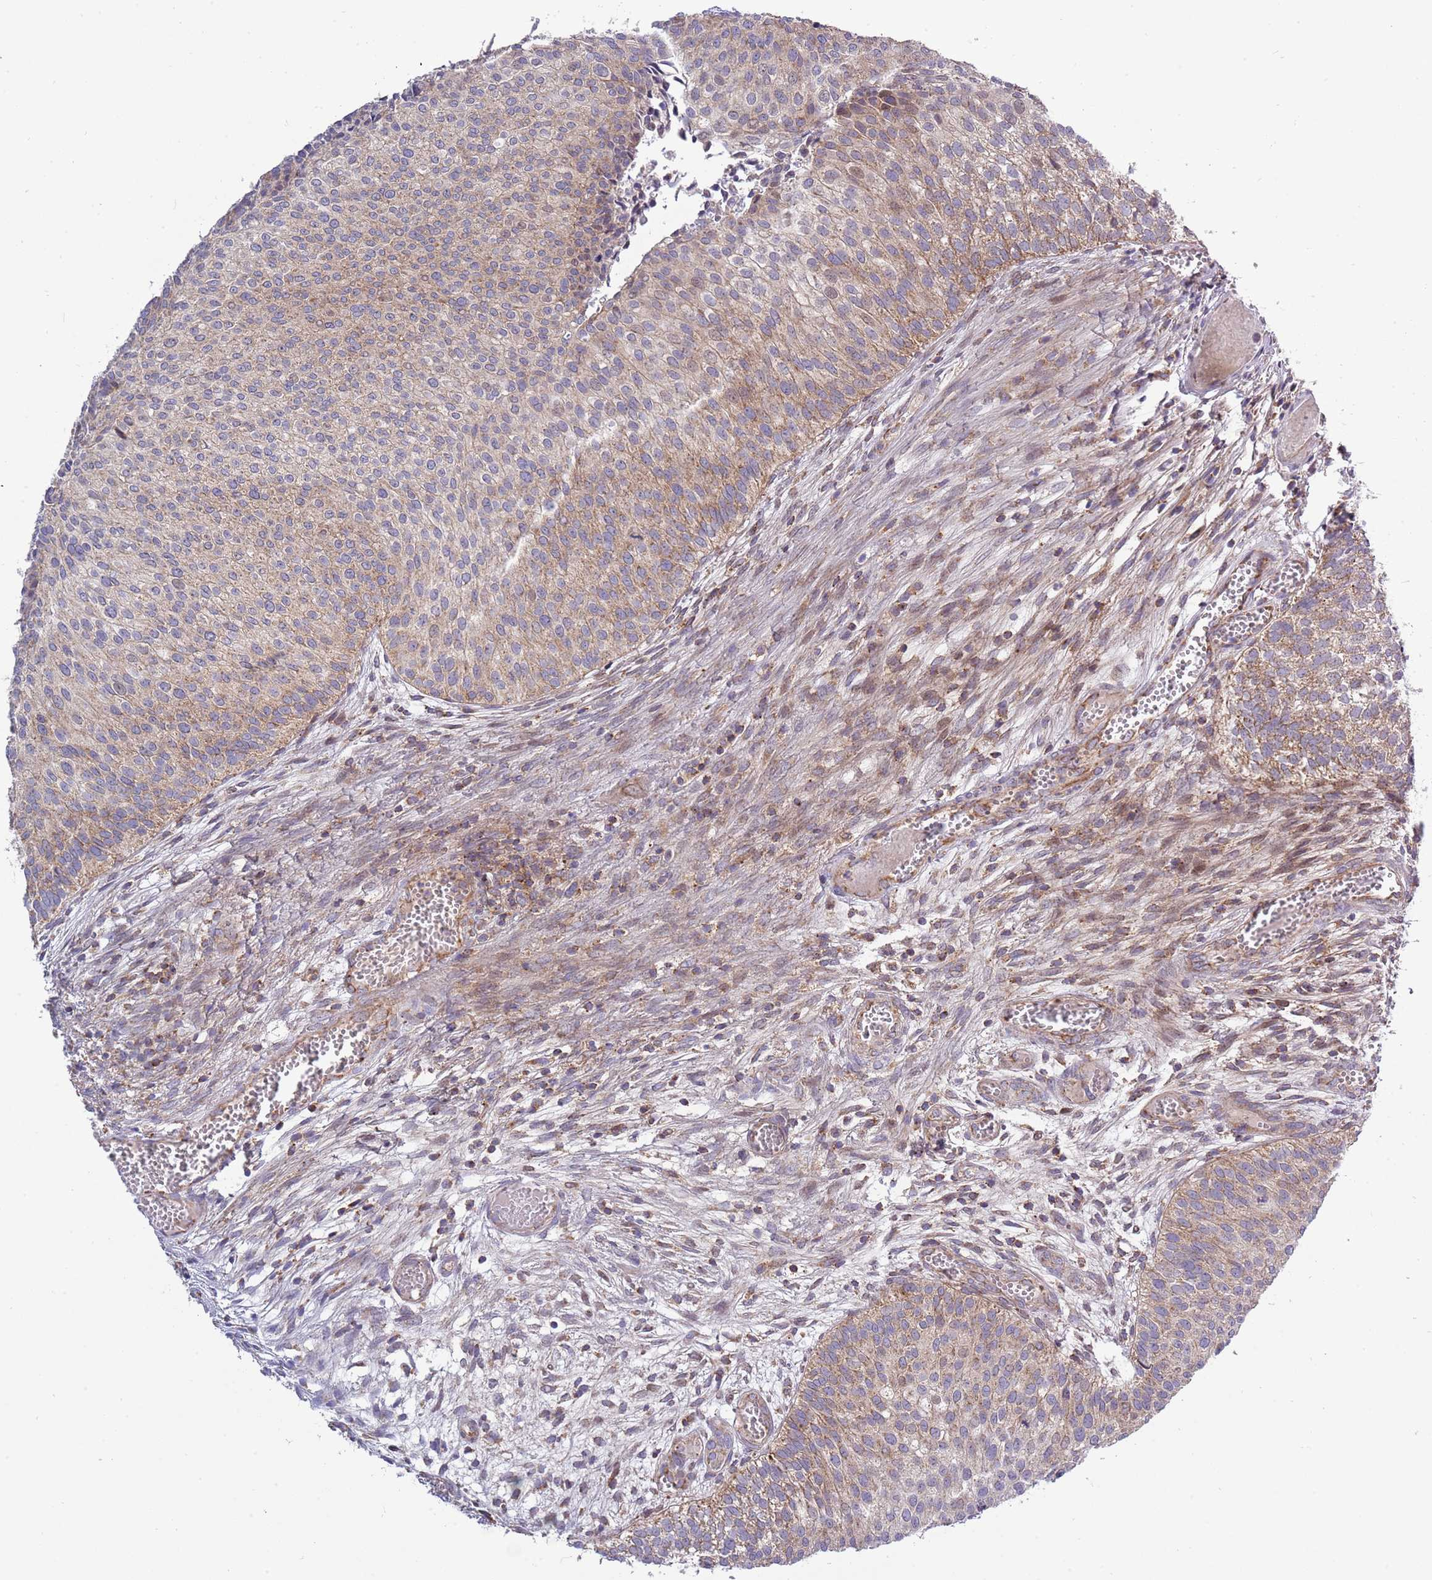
{"staining": {"intensity": "weak", "quantity": ">75%", "location": "cytoplasmic/membranous"}, "tissue": "urothelial cancer", "cell_type": "Tumor cells", "image_type": "cancer", "snomed": [{"axis": "morphology", "description": "Urothelial carcinoma, Low grade"}, {"axis": "topography", "description": "Urinary bladder"}], "caption": "Protein staining of urothelial cancer tissue shows weak cytoplasmic/membranous expression in about >75% of tumor cells.", "gene": "IRS4", "patient": {"sex": "male", "age": 84}}